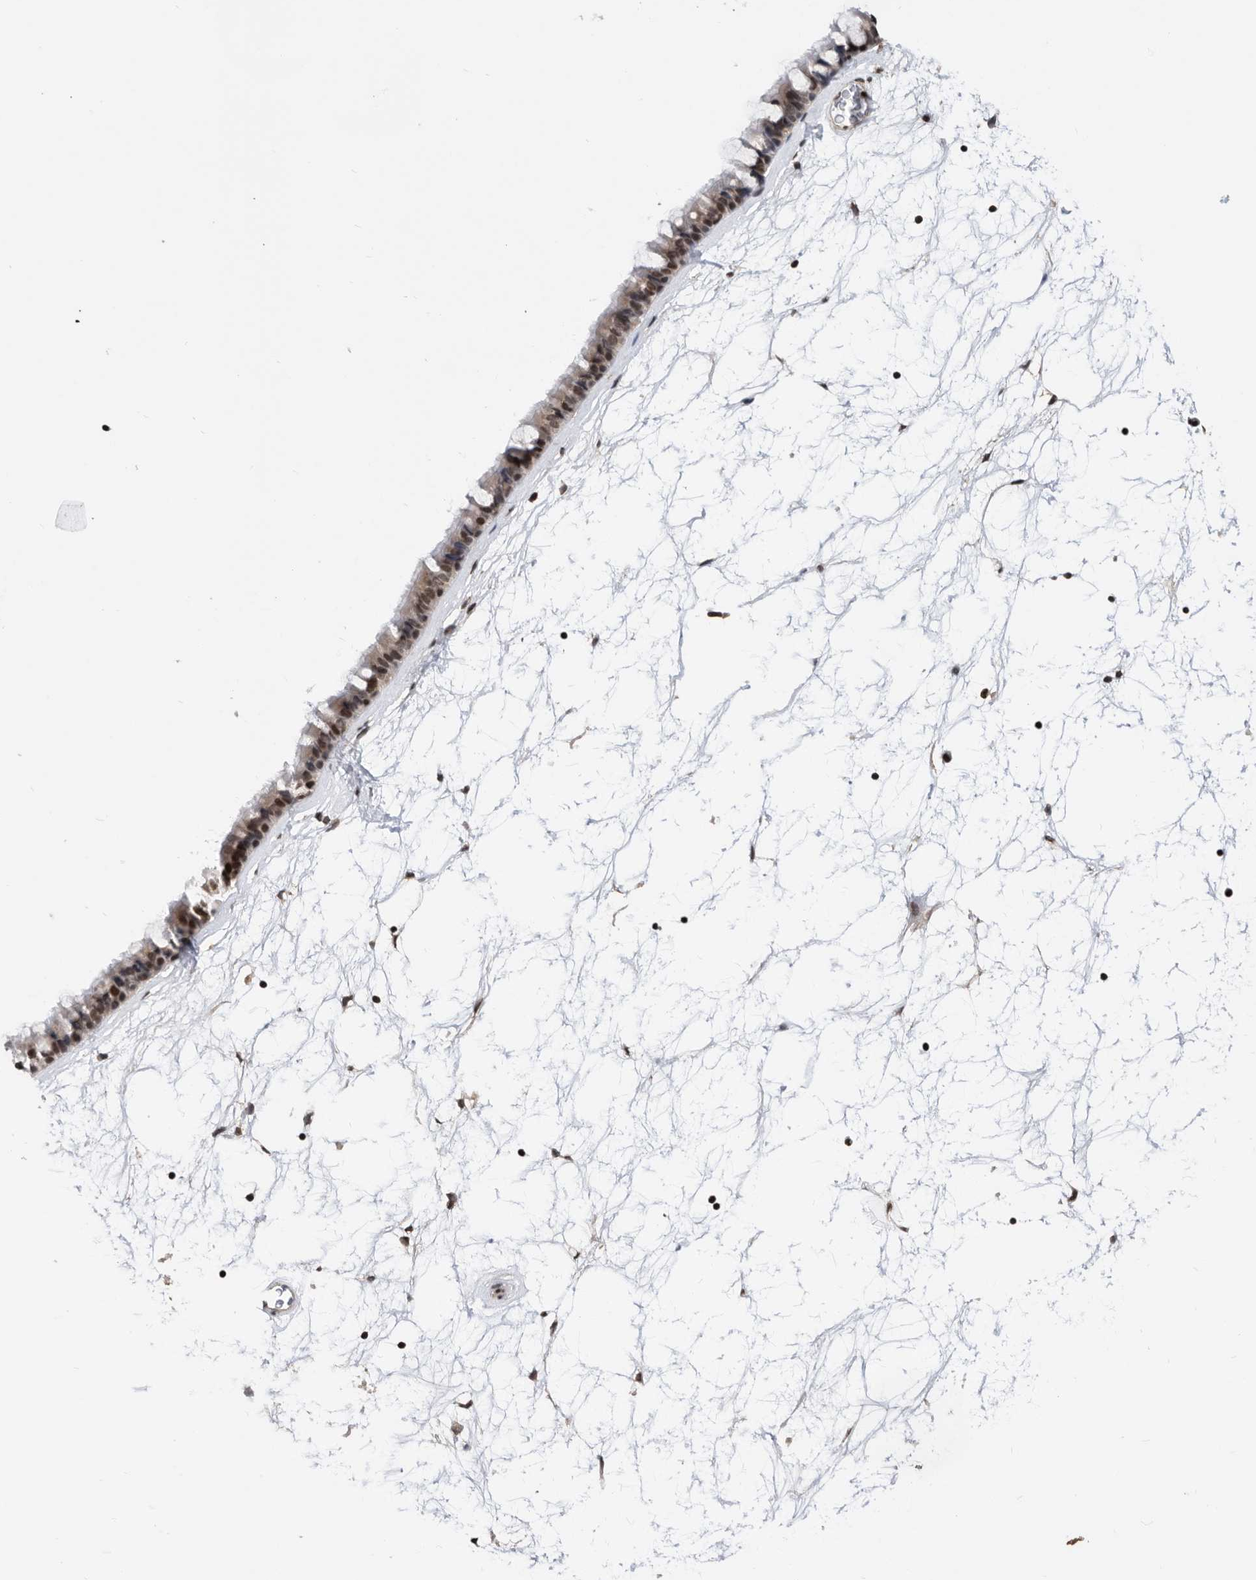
{"staining": {"intensity": "strong", "quantity": "25%-75%", "location": "nuclear"}, "tissue": "nasopharynx", "cell_type": "Respiratory epithelial cells", "image_type": "normal", "snomed": [{"axis": "morphology", "description": "Normal tissue, NOS"}, {"axis": "topography", "description": "Nasopharynx"}], "caption": "Immunohistochemical staining of benign nasopharynx reveals high levels of strong nuclear expression in approximately 25%-75% of respiratory epithelial cells. The protein of interest is stained brown, and the nuclei are stained in blue (DAB (3,3'-diaminobenzidine) IHC with brightfield microscopy, high magnification).", "gene": "SNRNP48", "patient": {"sex": "male", "age": 64}}